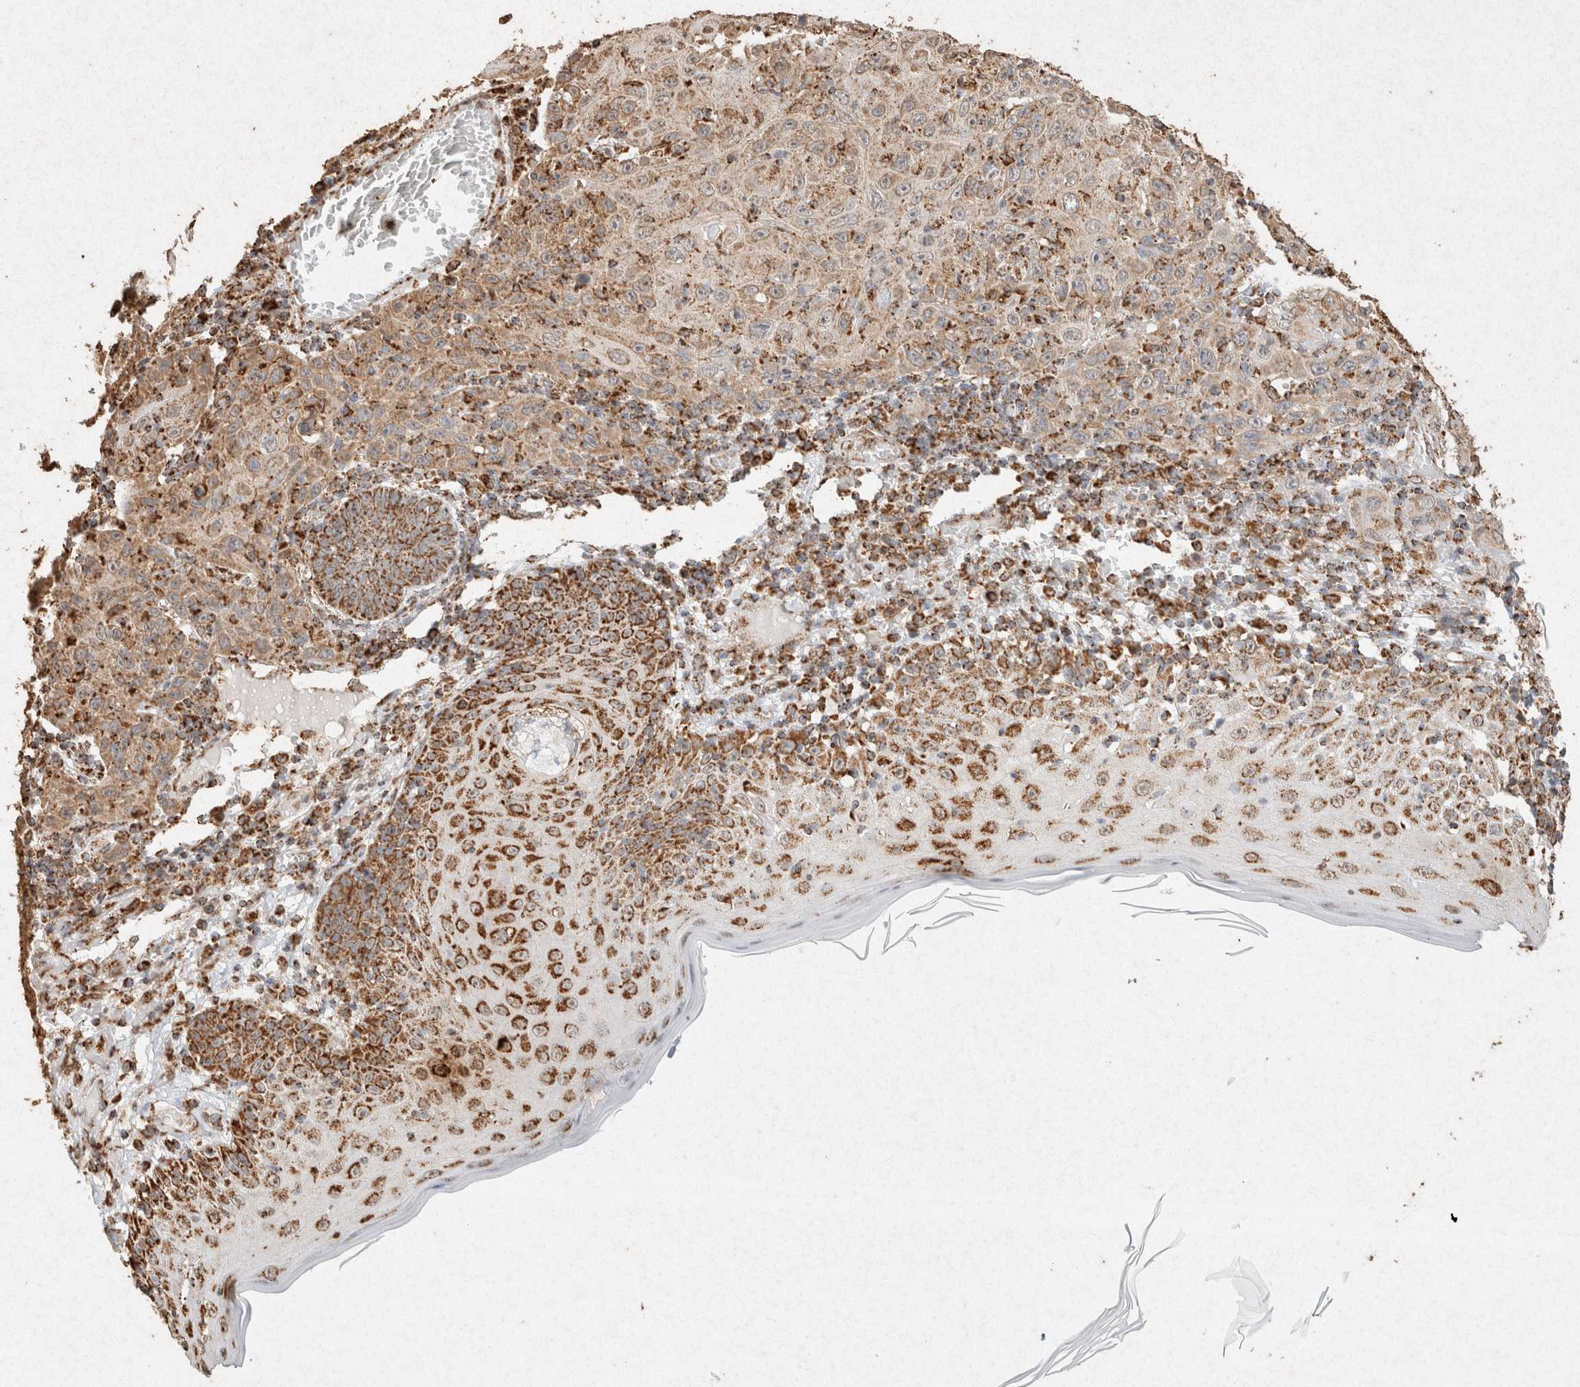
{"staining": {"intensity": "moderate", "quantity": ">75%", "location": "cytoplasmic/membranous"}, "tissue": "skin cancer", "cell_type": "Tumor cells", "image_type": "cancer", "snomed": [{"axis": "morphology", "description": "Squamous cell carcinoma, NOS"}, {"axis": "topography", "description": "Skin"}], "caption": "Approximately >75% of tumor cells in human skin cancer (squamous cell carcinoma) exhibit moderate cytoplasmic/membranous protein positivity as visualized by brown immunohistochemical staining.", "gene": "SDC2", "patient": {"sex": "female", "age": 88}}